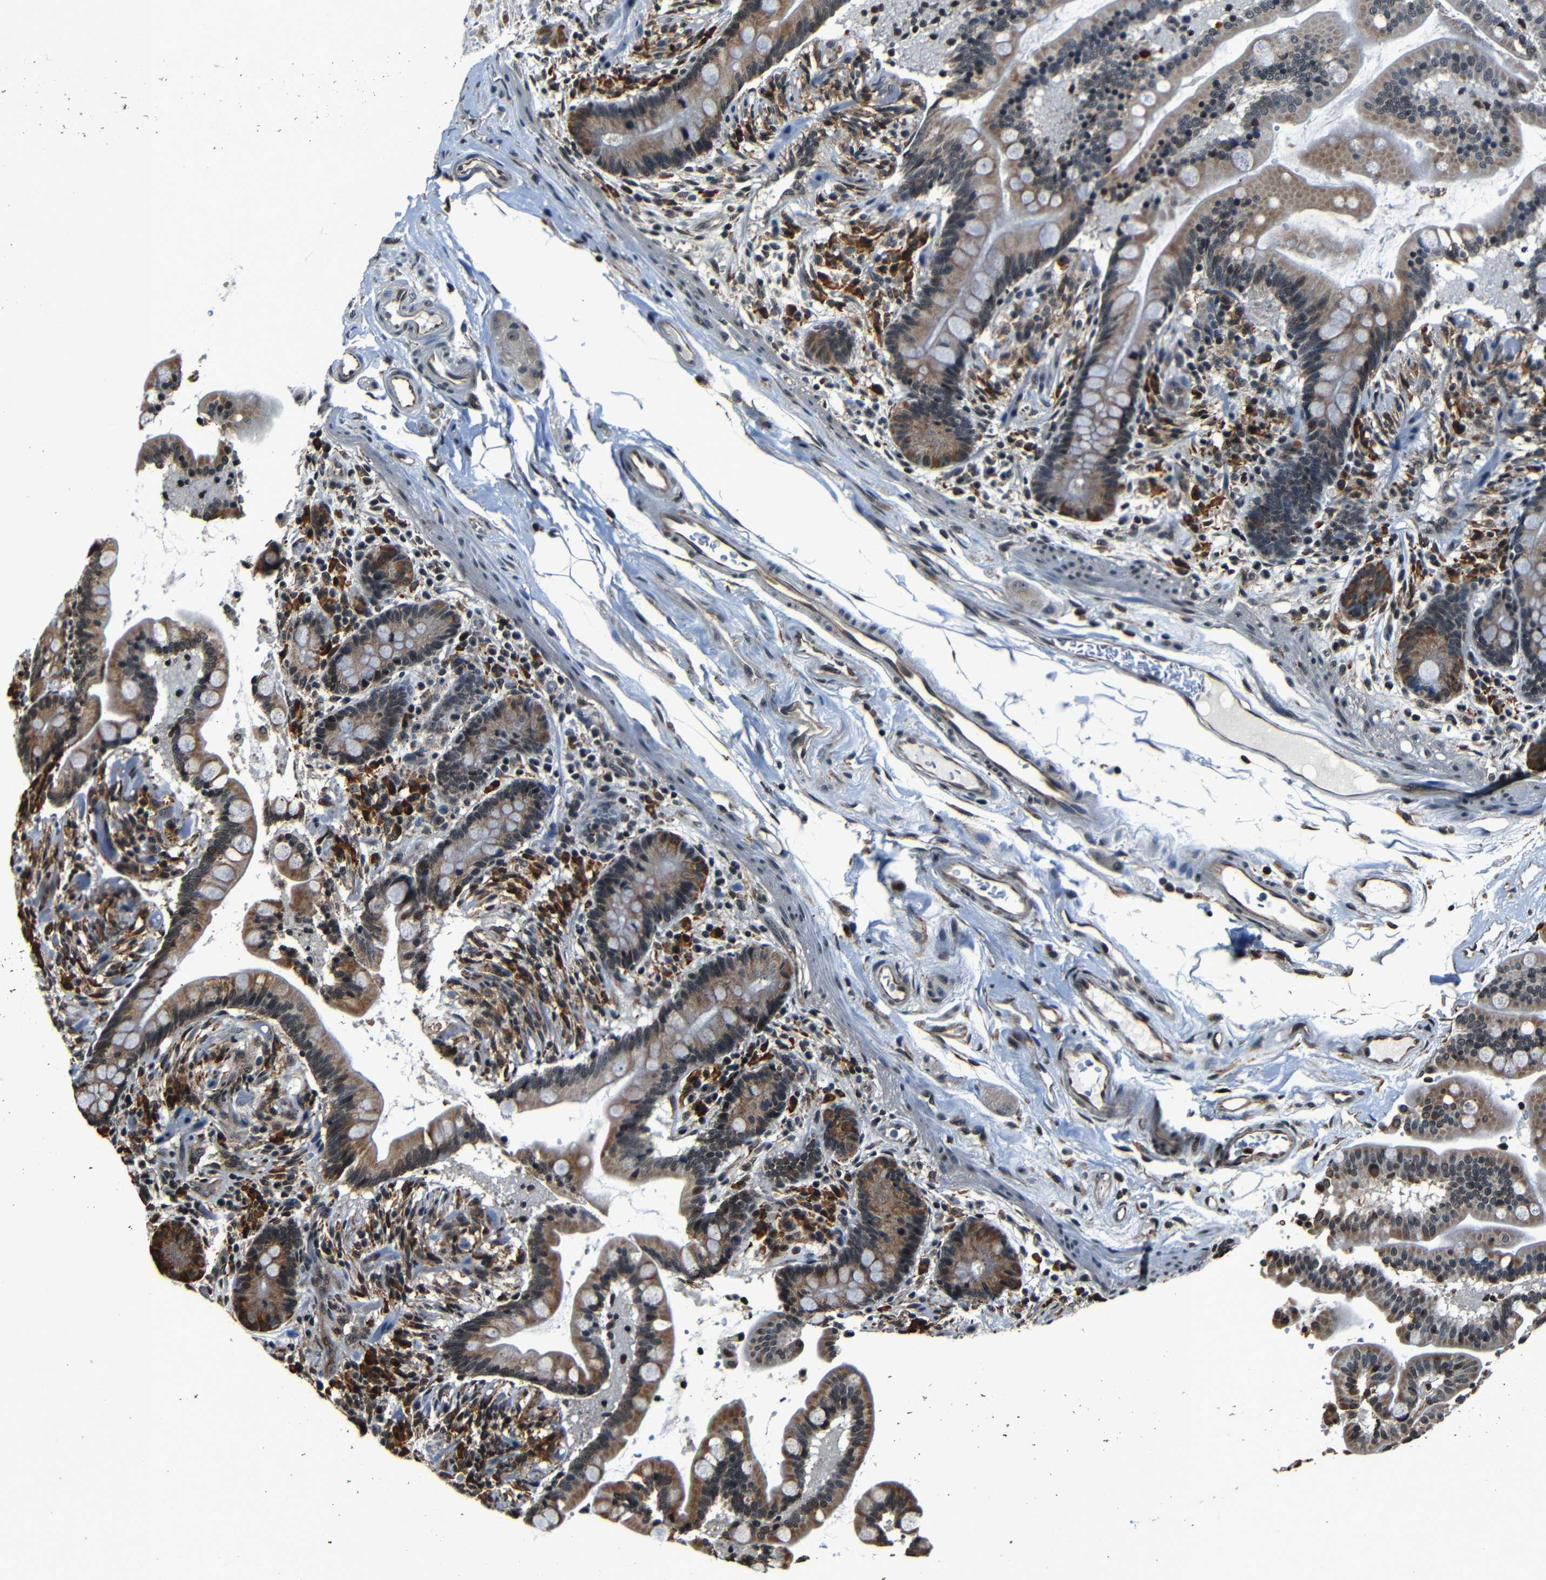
{"staining": {"intensity": "strong", "quantity": ">75%", "location": "cytoplasmic/membranous,nuclear"}, "tissue": "colon", "cell_type": "Endothelial cells", "image_type": "normal", "snomed": [{"axis": "morphology", "description": "Normal tissue, NOS"}, {"axis": "topography", "description": "Colon"}], "caption": "Brown immunohistochemical staining in normal colon reveals strong cytoplasmic/membranous,nuclear staining in approximately >75% of endothelial cells.", "gene": "NCBP3", "patient": {"sex": "male", "age": 73}}